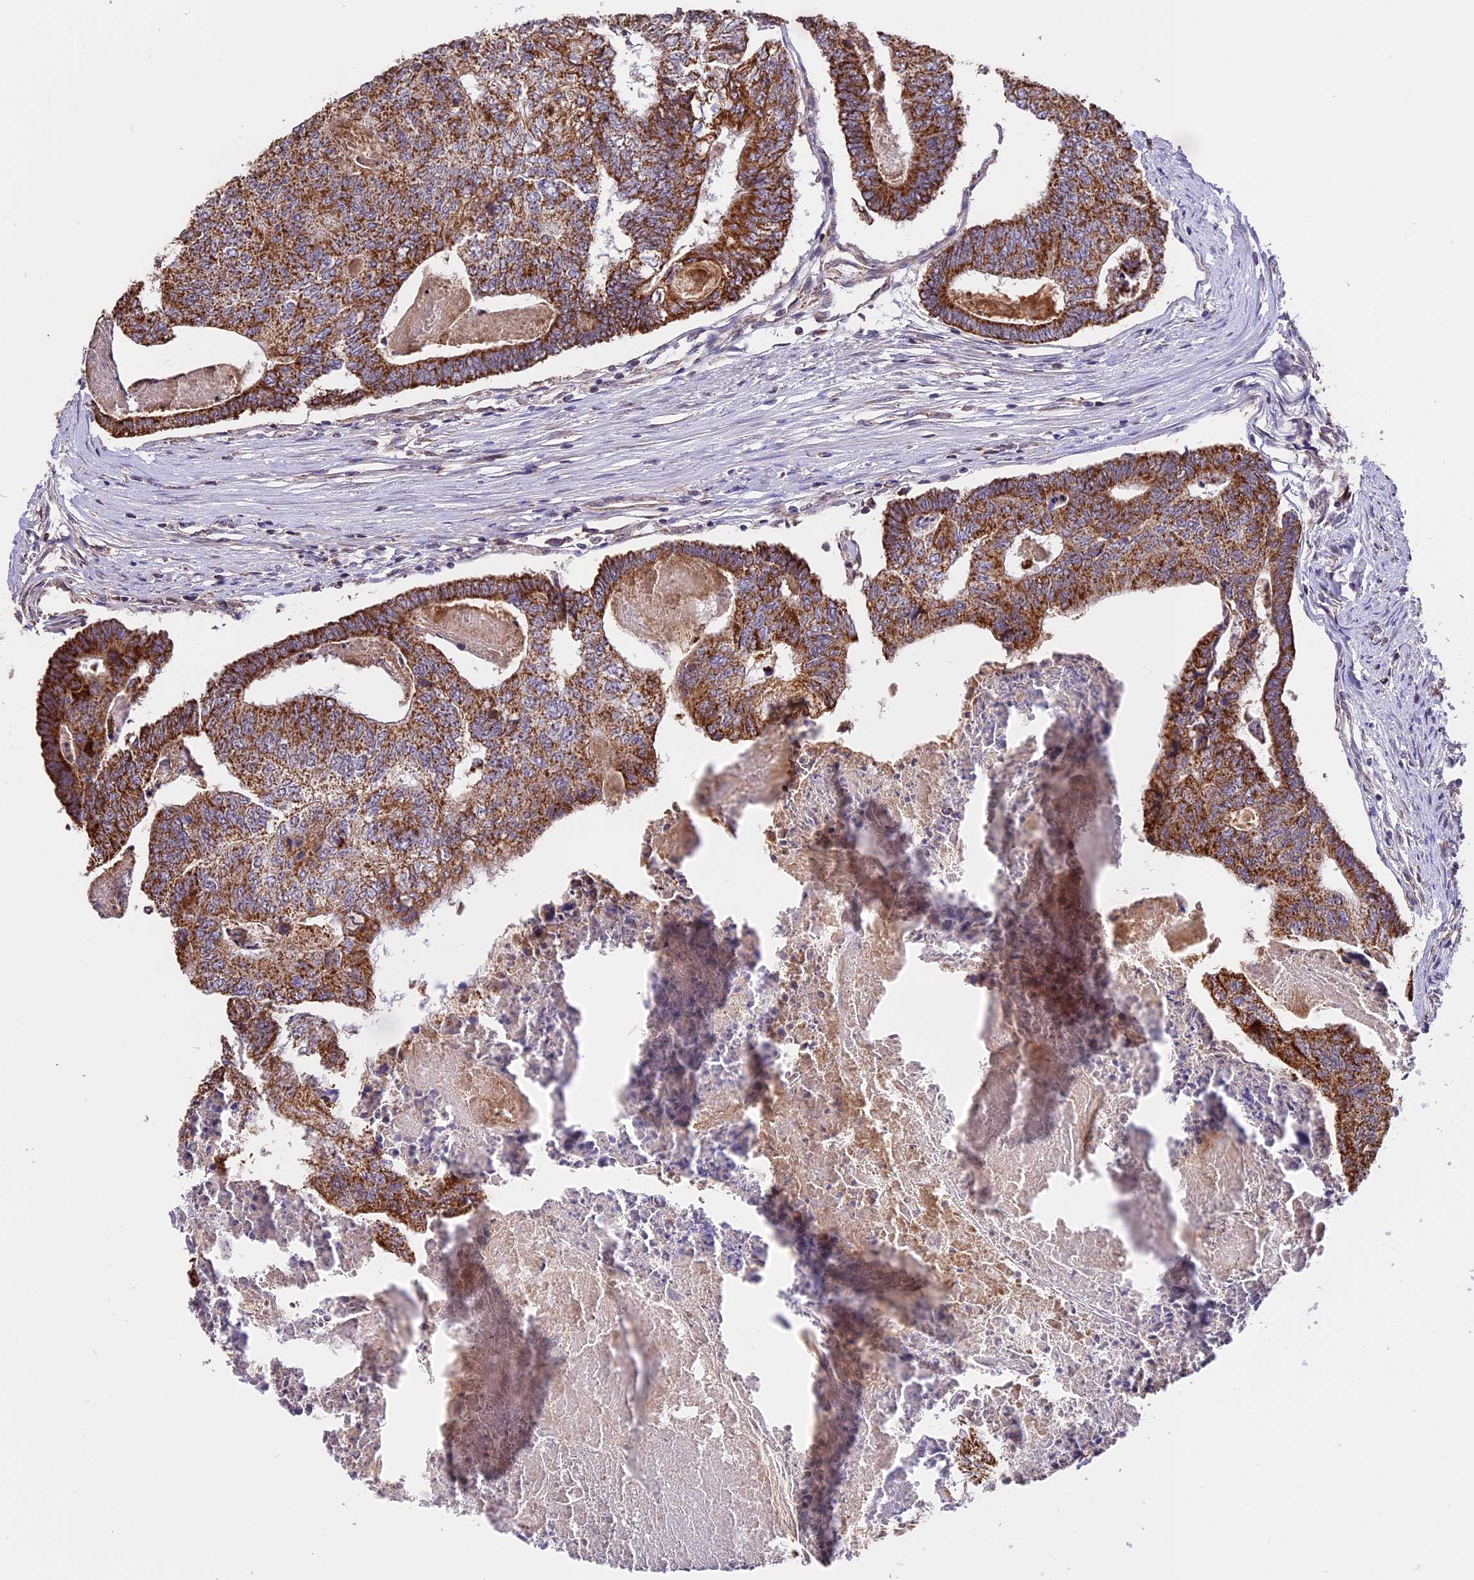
{"staining": {"intensity": "strong", "quantity": ">75%", "location": "cytoplasmic/membranous"}, "tissue": "colorectal cancer", "cell_type": "Tumor cells", "image_type": "cancer", "snomed": [{"axis": "morphology", "description": "Adenocarcinoma, NOS"}, {"axis": "topography", "description": "Colon"}], "caption": "This micrograph demonstrates immunohistochemistry staining of adenocarcinoma (colorectal), with high strong cytoplasmic/membranous staining in about >75% of tumor cells.", "gene": "RERGL", "patient": {"sex": "female", "age": 67}}